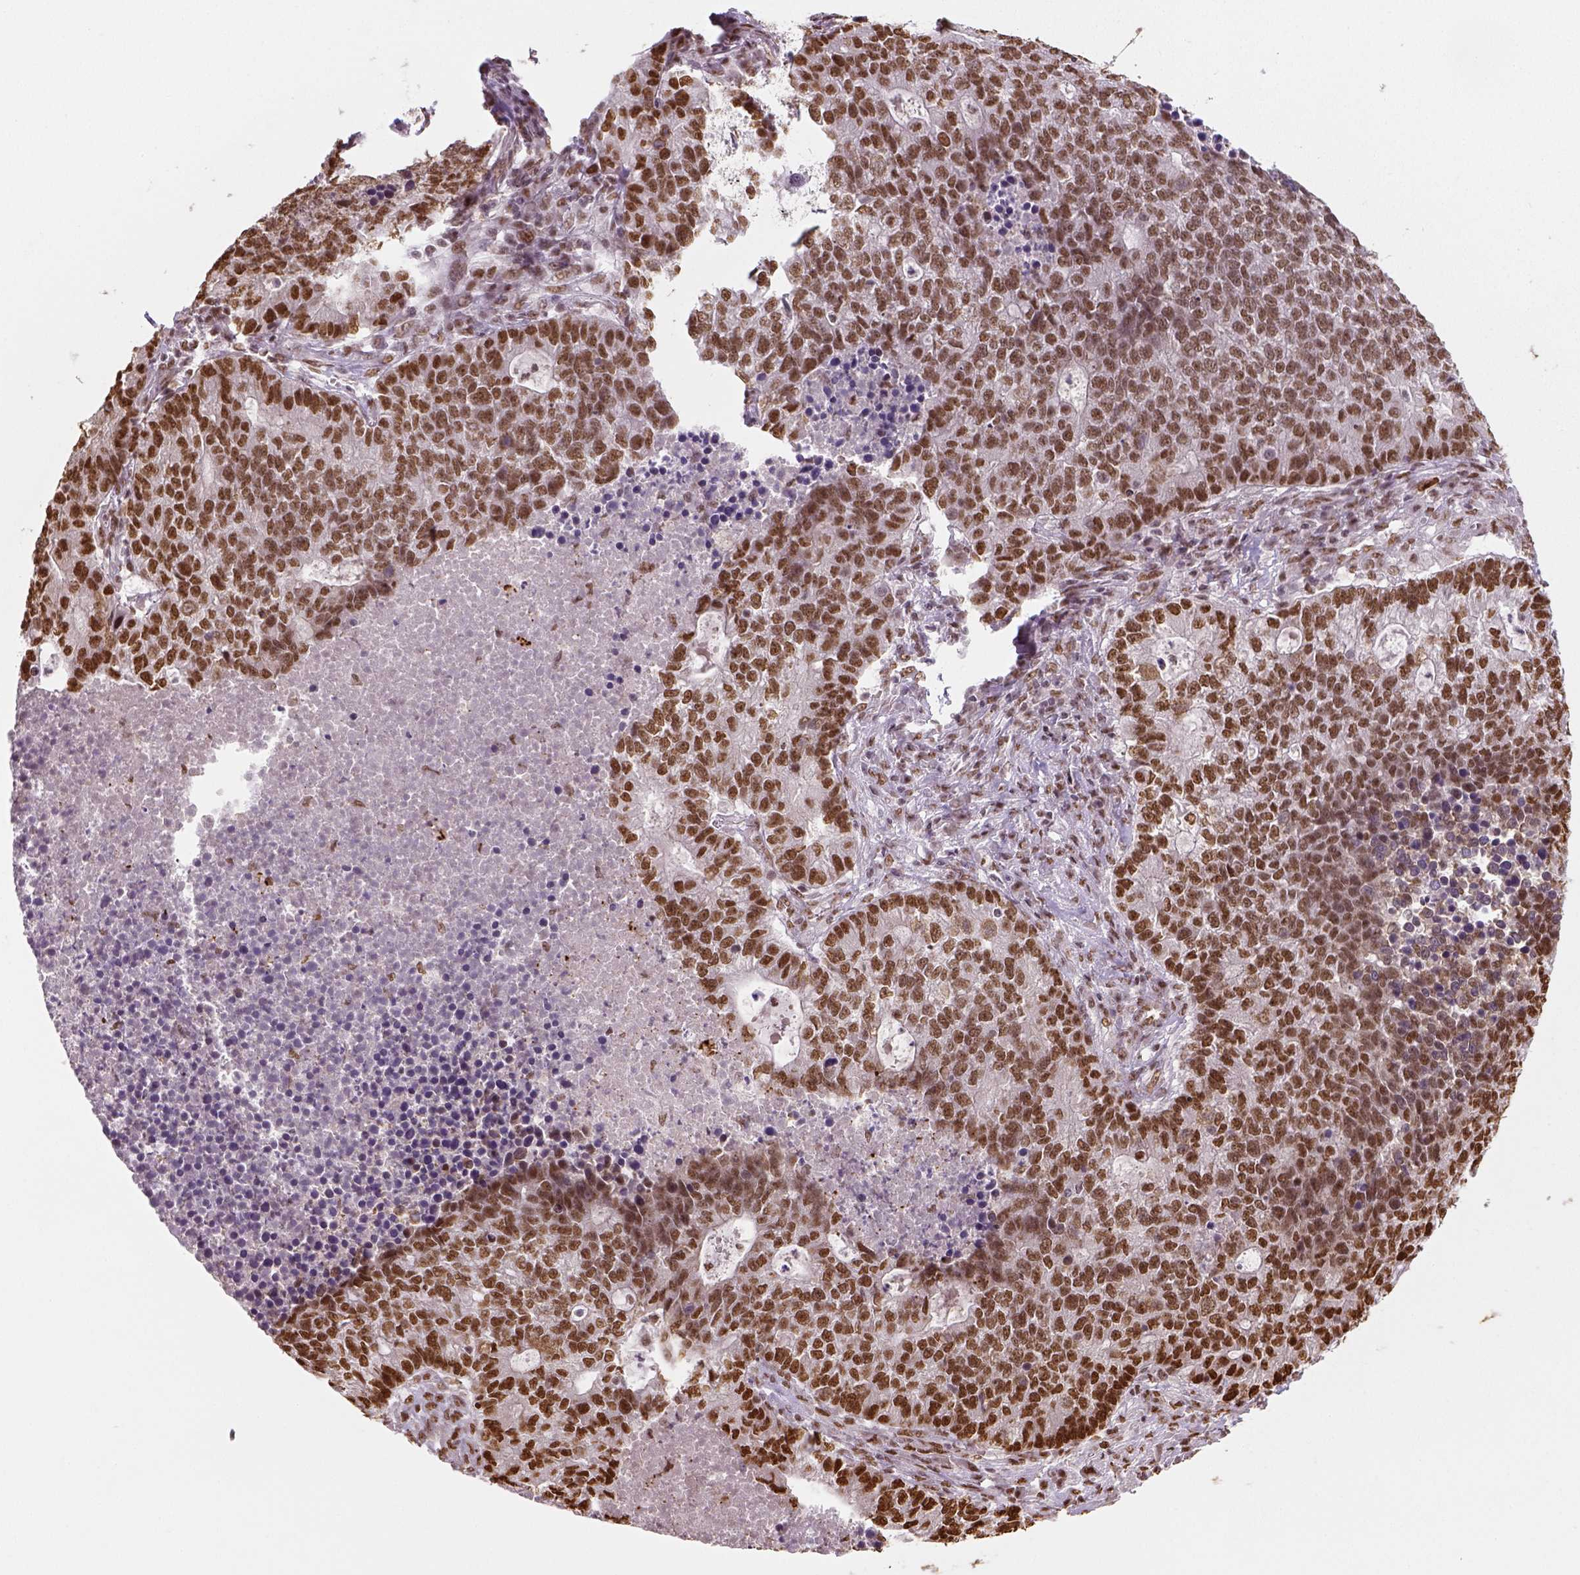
{"staining": {"intensity": "moderate", "quantity": ">75%", "location": "nuclear"}, "tissue": "lung cancer", "cell_type": "Tumor cells", "image_type": "cancer", "snomed": [{"axis": "morphology", "description": "Adenocarcinoma, NOS"}, {"axis": "topography", "description": "Lung"}], "caption": "Moderate nuclear staining is appreciated in about >75% of tumor cells in lung cancer (adenocarcinoma).", "gene": "FANCE", "patient": {"sex": "male", "age": 57}}